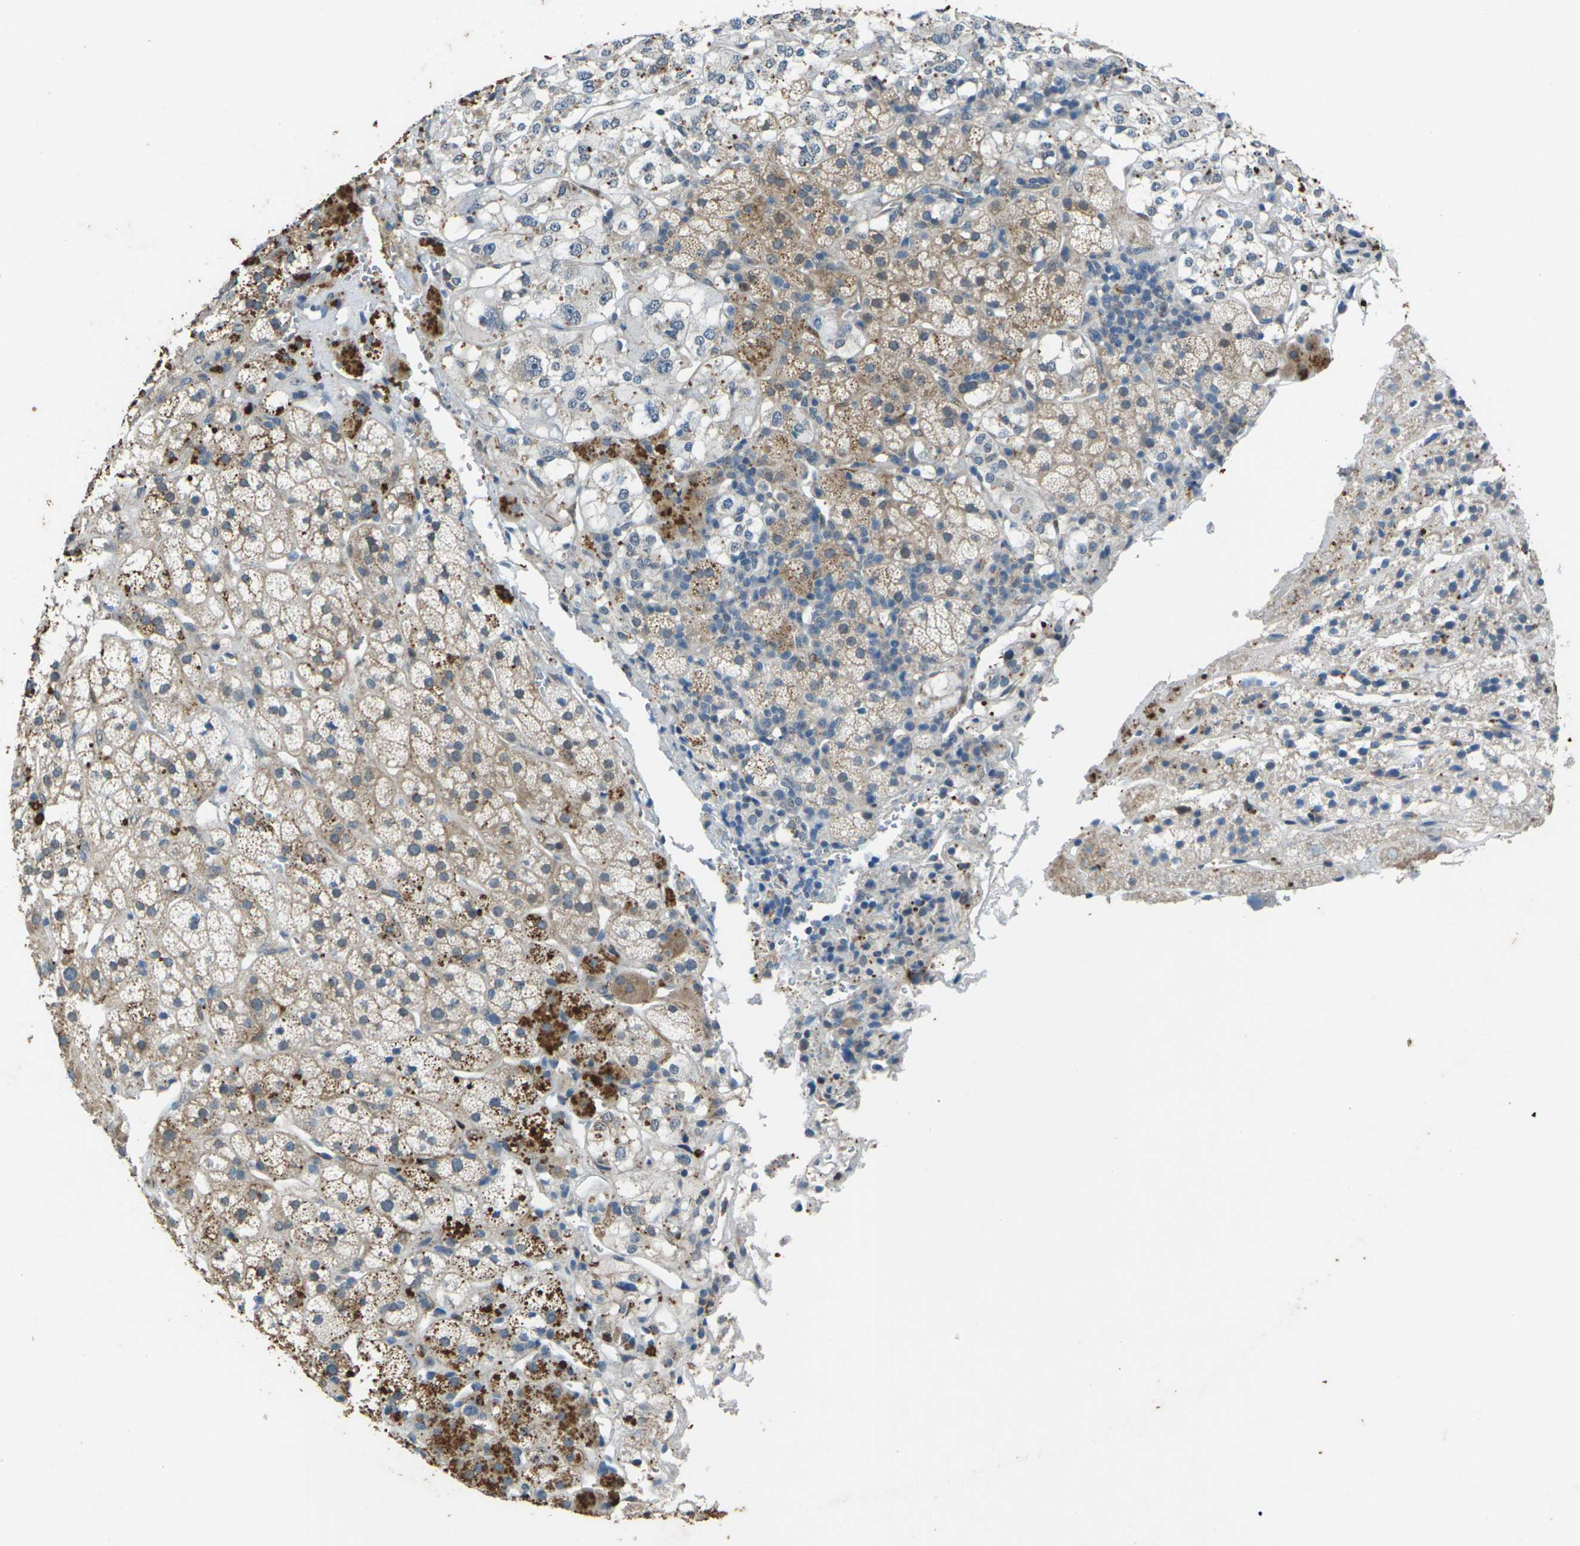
{"staining": {"intensity": "moderate", "quantity": "25%-75%", "location": "cytoplasmic/membranous"}, "tissue": "adrenal gland", "cell_type": "Glandular cells", "image_type": "normal", "snomed": [{"axis": "morphology", "description": "Normal tissue, NOS"}, {"axis": "topography", "description": "Adrenal gland"}], "caption": "Immunohistochemical staining of unremarkable adrenal gland reveals medium levels of moderate cytoplasmic/membranous positivity in approximately 25%-75% of glandular cells. (brown staining indicates protein expression, while blue staining denotes nuclei).", "gene": "SIGLEC14", "patient": {"sex": "male", "age": 56}}